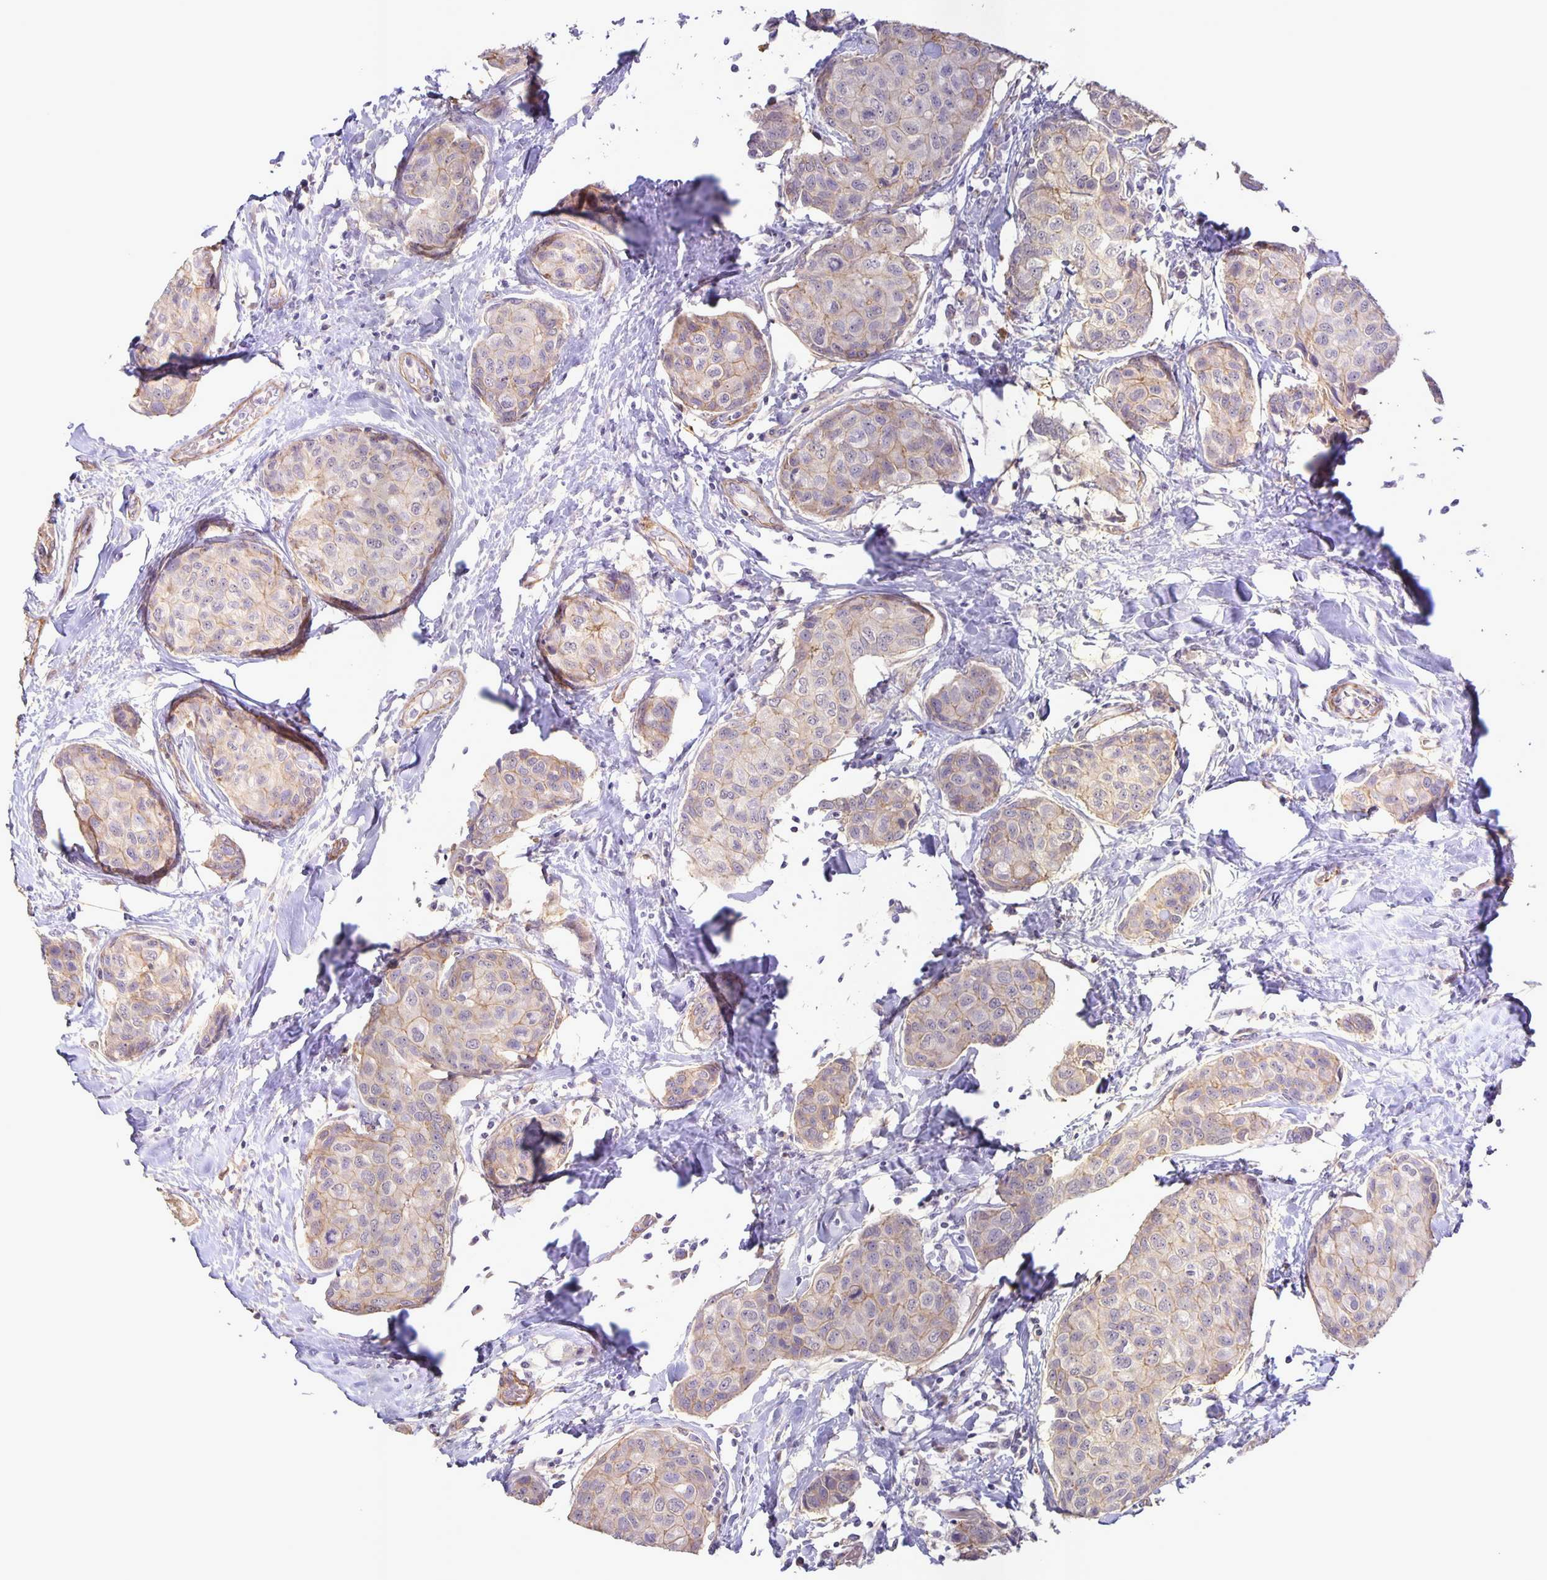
{"staining": {"intensity": "weak", "quantity": "<25%", "location": "cytoplasmic/membranous"}, "tissue": "breast cancer", "cell_type": "Tumor cells", "image_type": "cancer", "snomed": [{"axis": "morphology", "description": "Duct carcinoma"}, {"axis": "topography", "description": "Breast"}], "caption": "Breast cancer was stained to show a protein in brown. There is no significant expression in tumor cells.", "gene": "SRCIN1", "patient": {"sex": "female", "age": 80}}